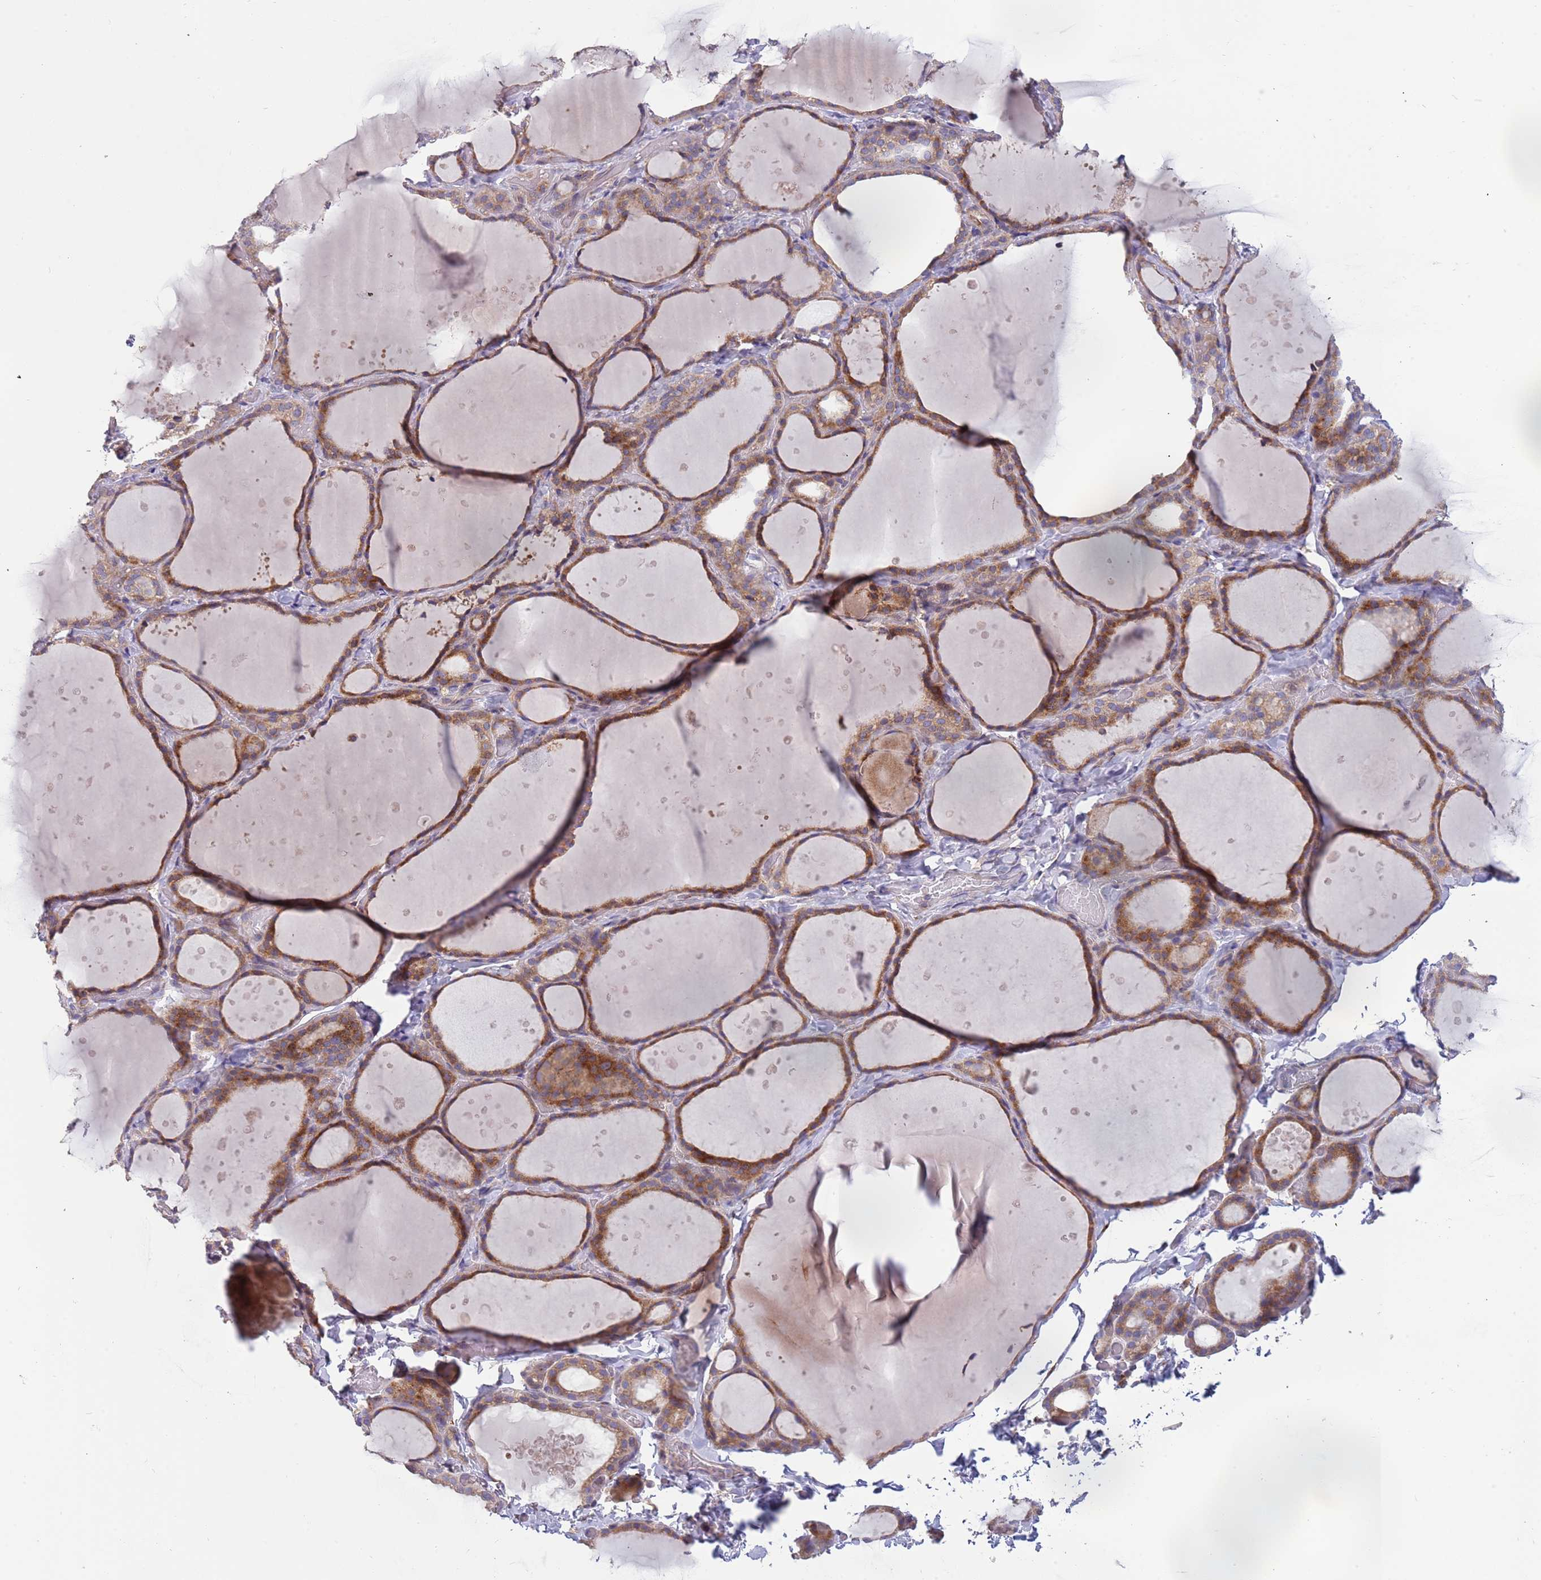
{"staining": {"intensity": "weak", "quantity": ">75%", "location": "cytoplasmic/membranous"}, "tissue": "thyroid gland", "cell_type": "Glandular cells", "image_type": "normal", "snomed": [{"axis": "morphology", "description": "Normal tissue, NOS"}, {"axis": "topography", "description": "Thyroid gland"}], "caption": "Immunohistochemistry (IHC) of benign thyroid gland reveals low levels of weak cytoplasmic/membranous expression in about >75% of glandular cells. The protein is stained brown, and the nuclei are stained in blue (DAB (3,3'-diaminobenzidine) IHC with brightfield microscopy, high magnification).", "gene": "ARMCX6", "patient": {"sex": "female", "age": 44}}